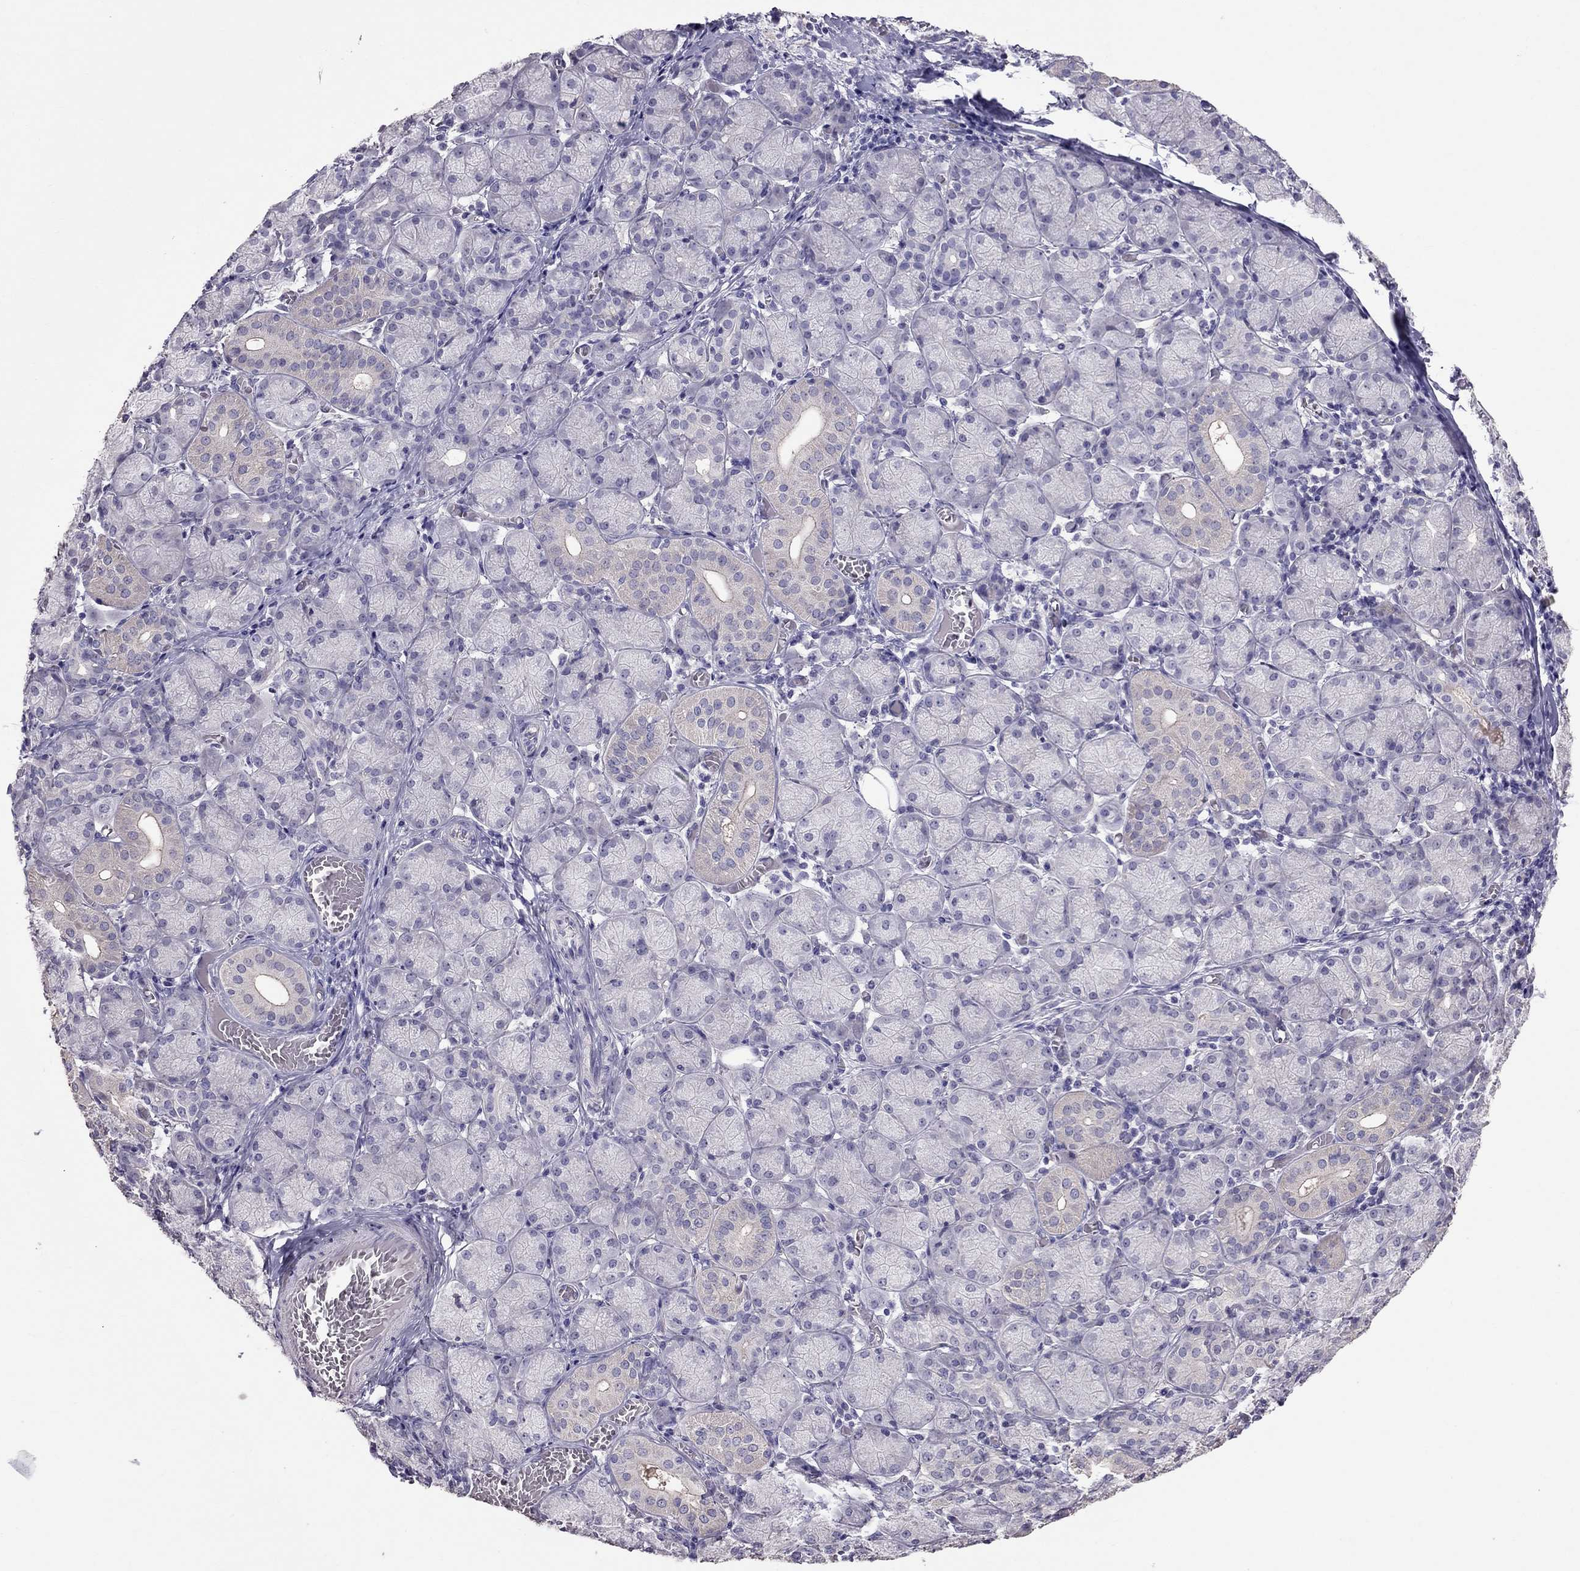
{"staining": {"intensity": "negative", "quantity": "none", "location": "none"}, "tissue": "salivary gland", "cell_type": "Glandular cells", "image_type": "normal", "snomed": [{"axis": "morphology", "description": "Normal tissue, NOS"}, {"axis": "topography", "description": "Salivary gland"}, {"axis": "topography", "description": "Peripheral nerve tissue"}], "caption": "A high-resolution micrograph shows IHC staining of unremarkable salivary gland, which shows no significant expression in glandular cells. (Stains: DAB IHC with hematoxylin counter stain, Microscopy: brightfield microscopy at high magnification).", "gene": "LRRC46", "patient": {"sex": "female", "age": 24}}